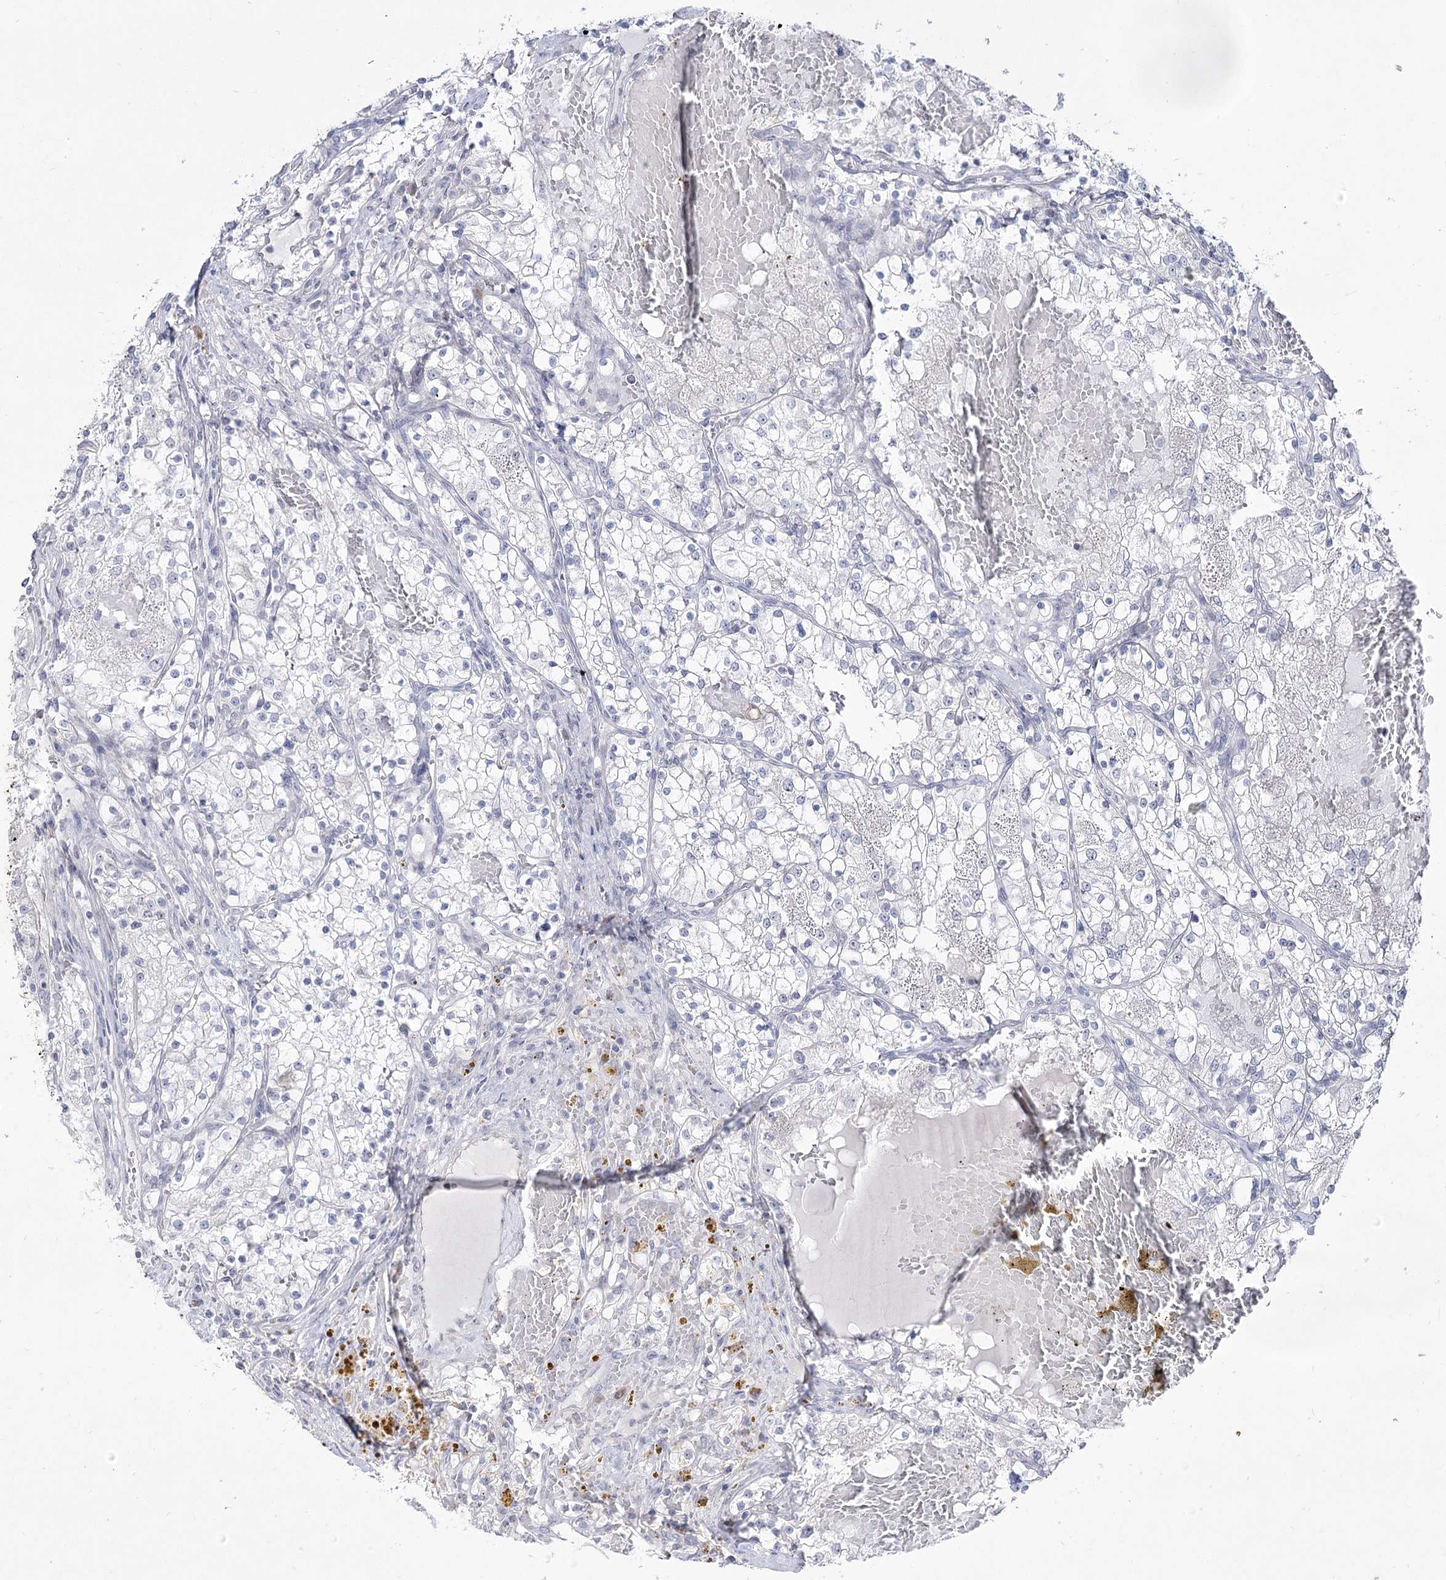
{"staining": {"intensity": "negative", "quantity": "none", "location": "none"}, "tissue": "renal cancer", "cell_type": "Tumor cells", "image_type": "cancer", "snomed": [{"axis": "morphology", "description": "Normal tissue, NOS"}, {"axis": "morphology", "description": "Adenocarcinoma, NOS"}, {"axis": "topography", "description": "Kidney"}], "caption": "IHC of human renal adenocarcinoma displays no positivity in tumor cells.", "gene": "DDX50", "patient": {"sex": "male", "age": 68}}